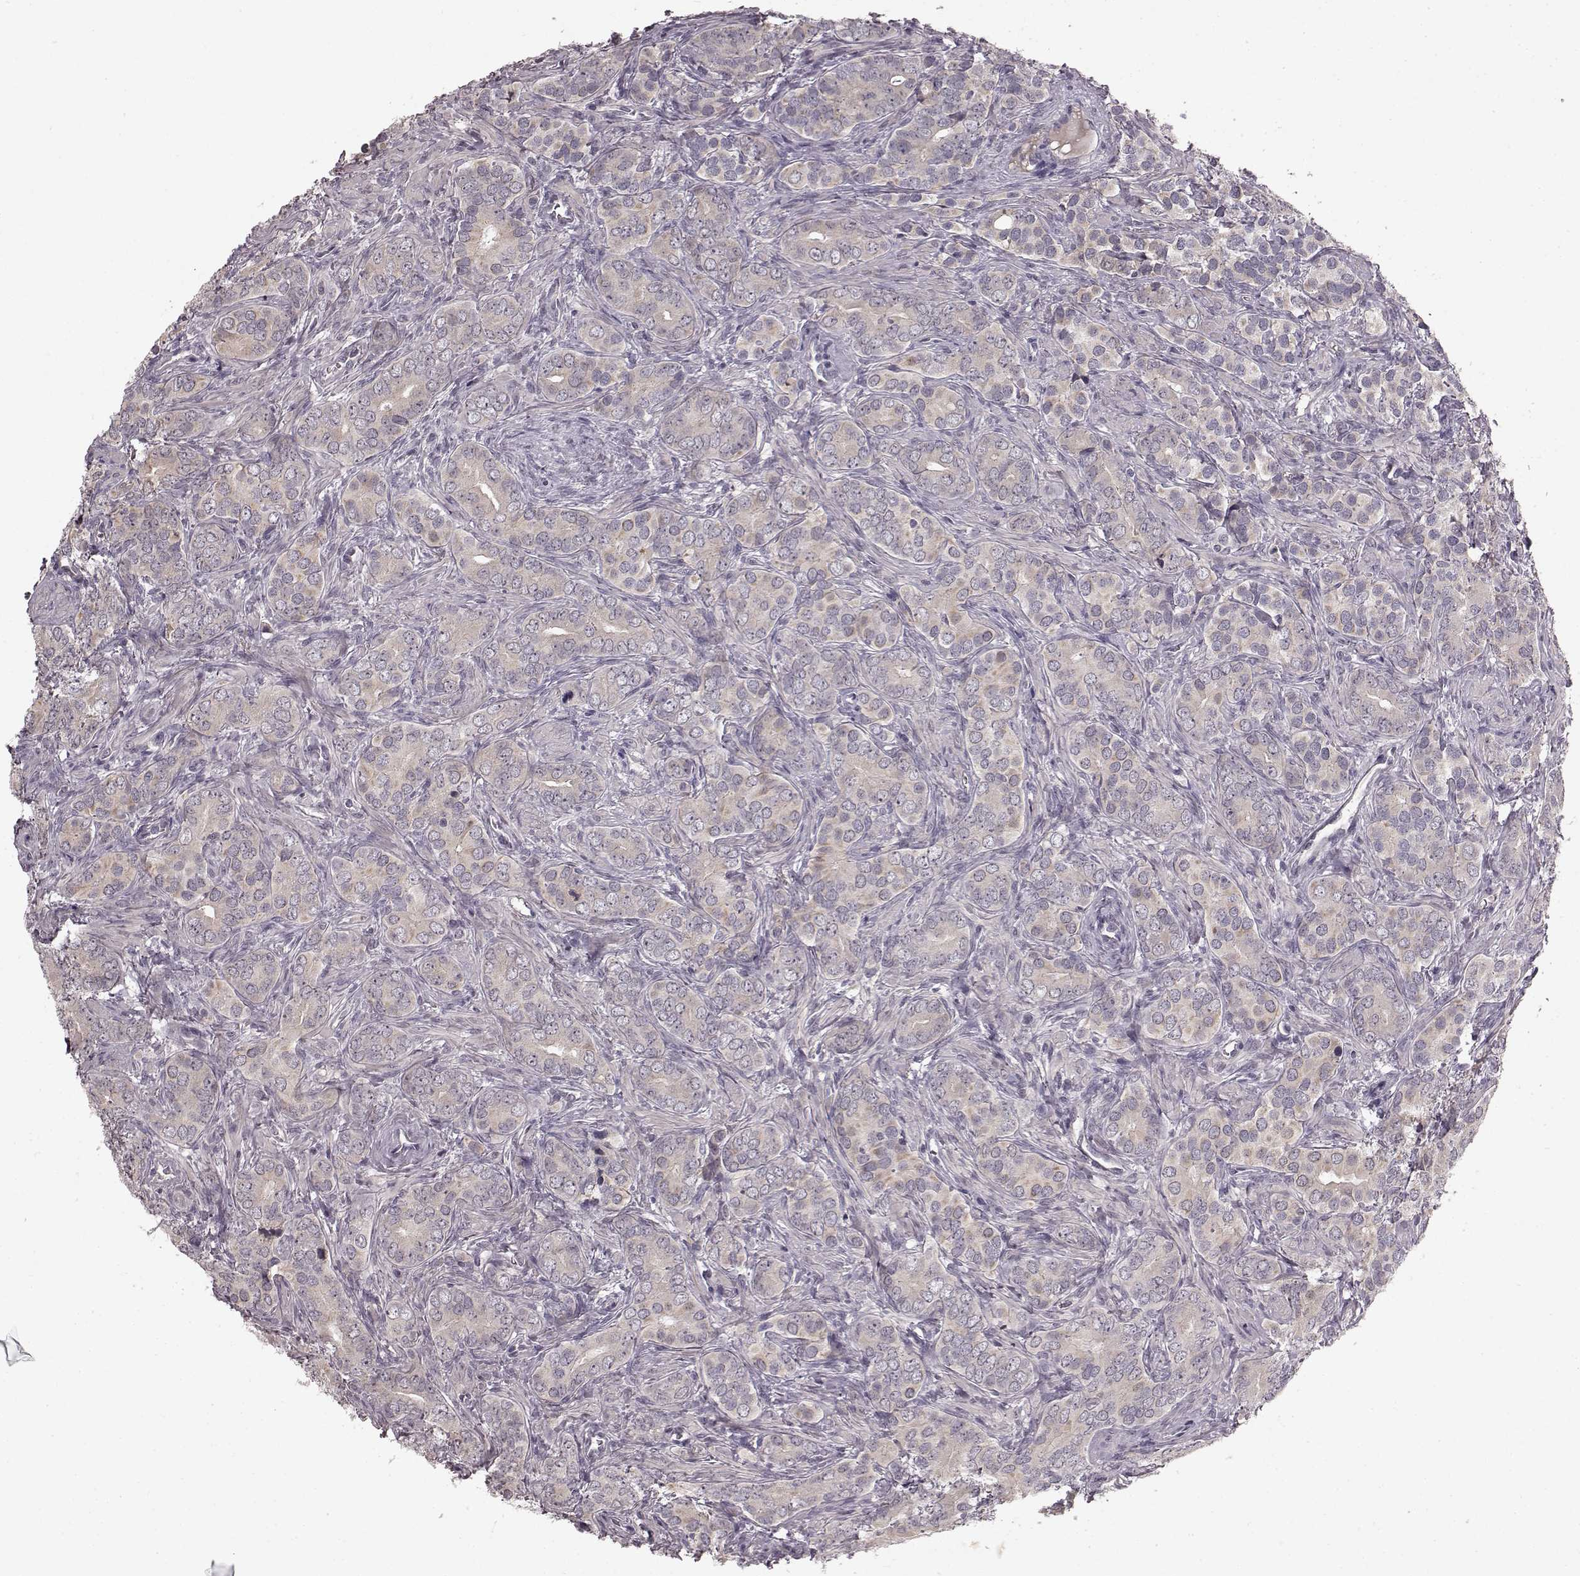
{"staining": {"intensity": "negative", "quantity": "none", "location": "none"}, "tissue": "prostate cancer", "cell_type": "Tumor cells", "image_type": "cancer", "snomed": [{"axis": "morphology", "description": "Adenocarcinoma, High grade"}, {"axis": "topography", "description": "Prostate"}], "caption": "Prostate high-grade adenocarcinoma stained for a protein using immunohistochemistry (IHC) demonstrates no positivity tumor cells.", "gene": "SLC22A18", "patient": {"sex": "male", "age": 84}}